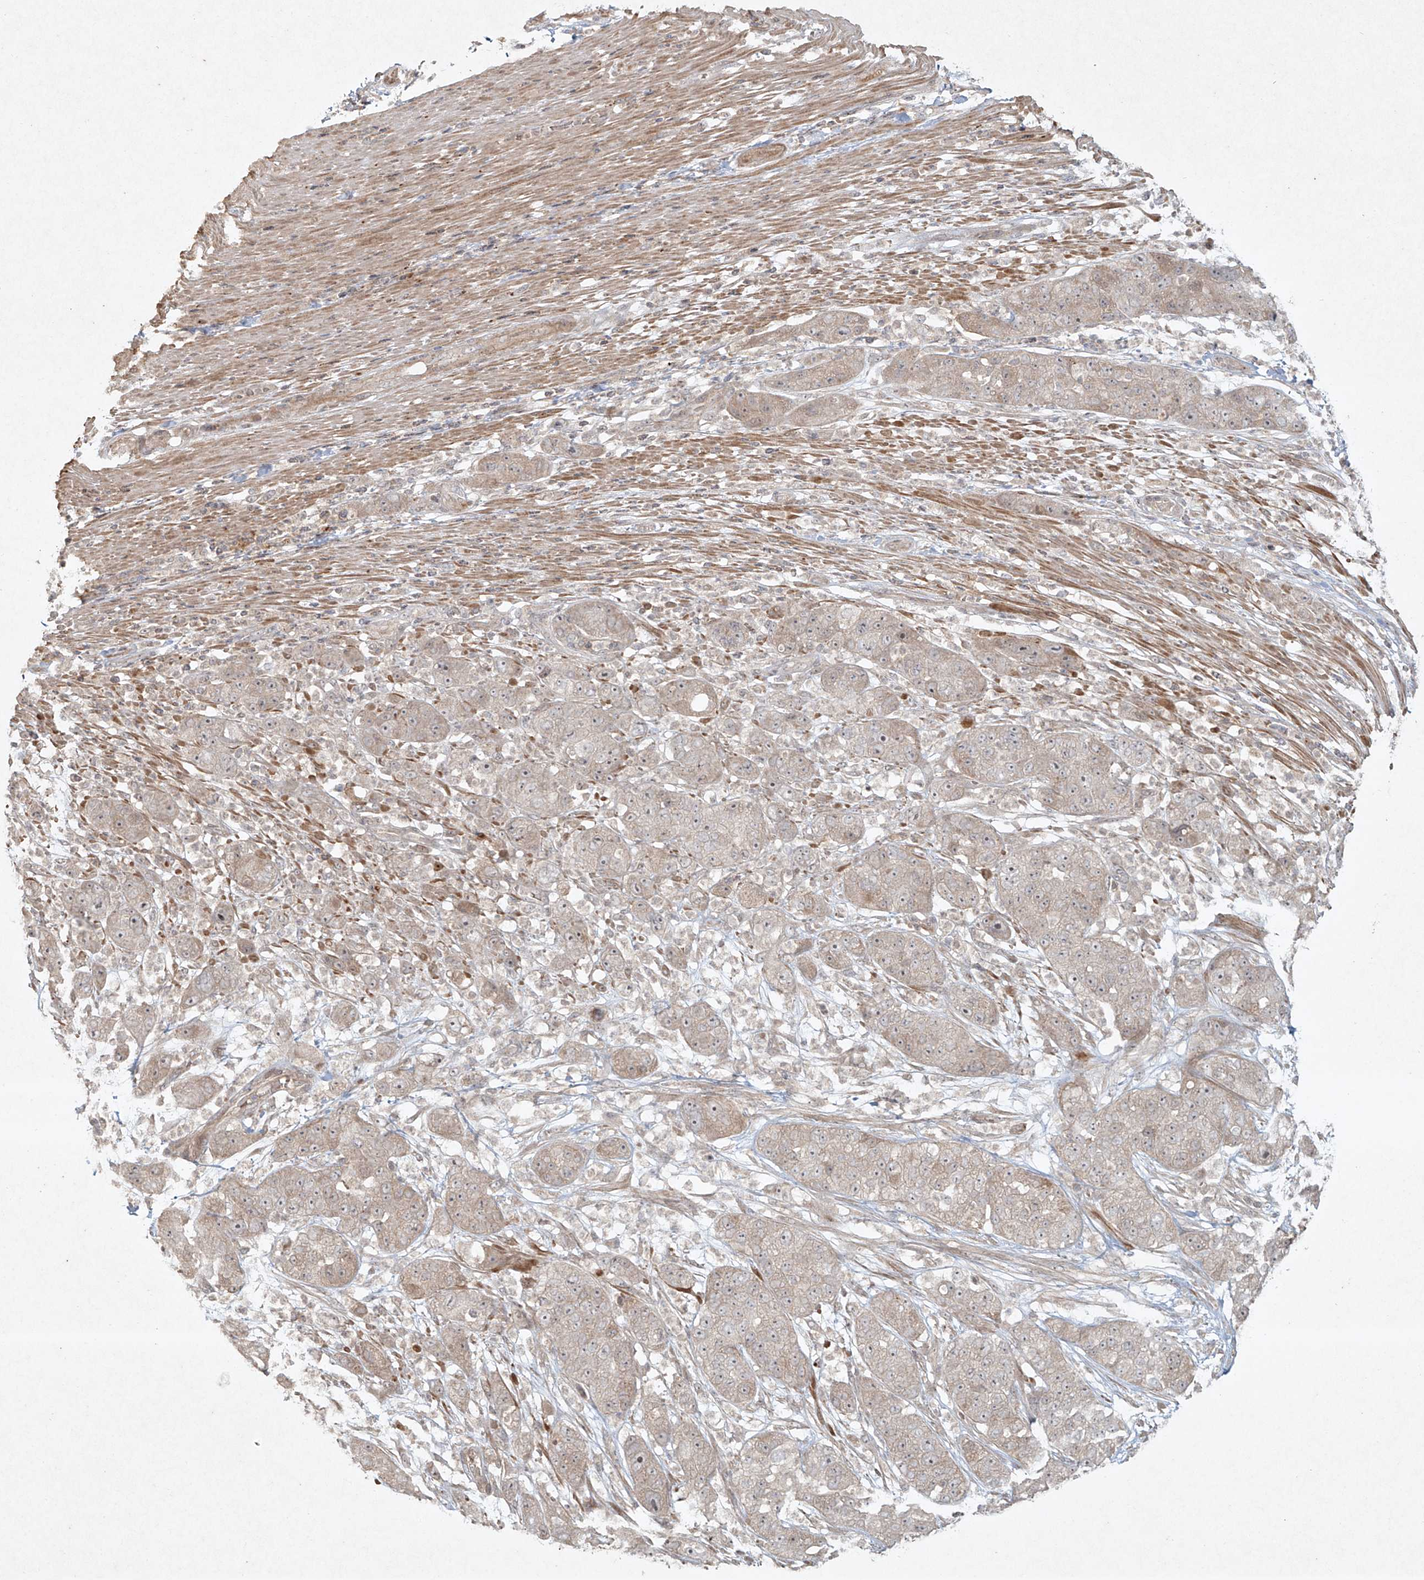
{"staining": {"intensity": "weak", "quantity": "<25%", "location": "nuclear"}, "tissue": "pancreatic cancer", "cell_type": "Tumor cells", "image_type": "cancer", "snomed": [{"axis": "morphology", "description": "Adenocarcinoma, NOS"}, {"axis": "topography", "description": "Pancreas"}], "caption": "Pancreatic adenocarcinoma was stained to show a protein in brown. There is no significant staining in tumor cells.", "gene": "CYYR1", "patient": {"sex": "female", "age": 78}}